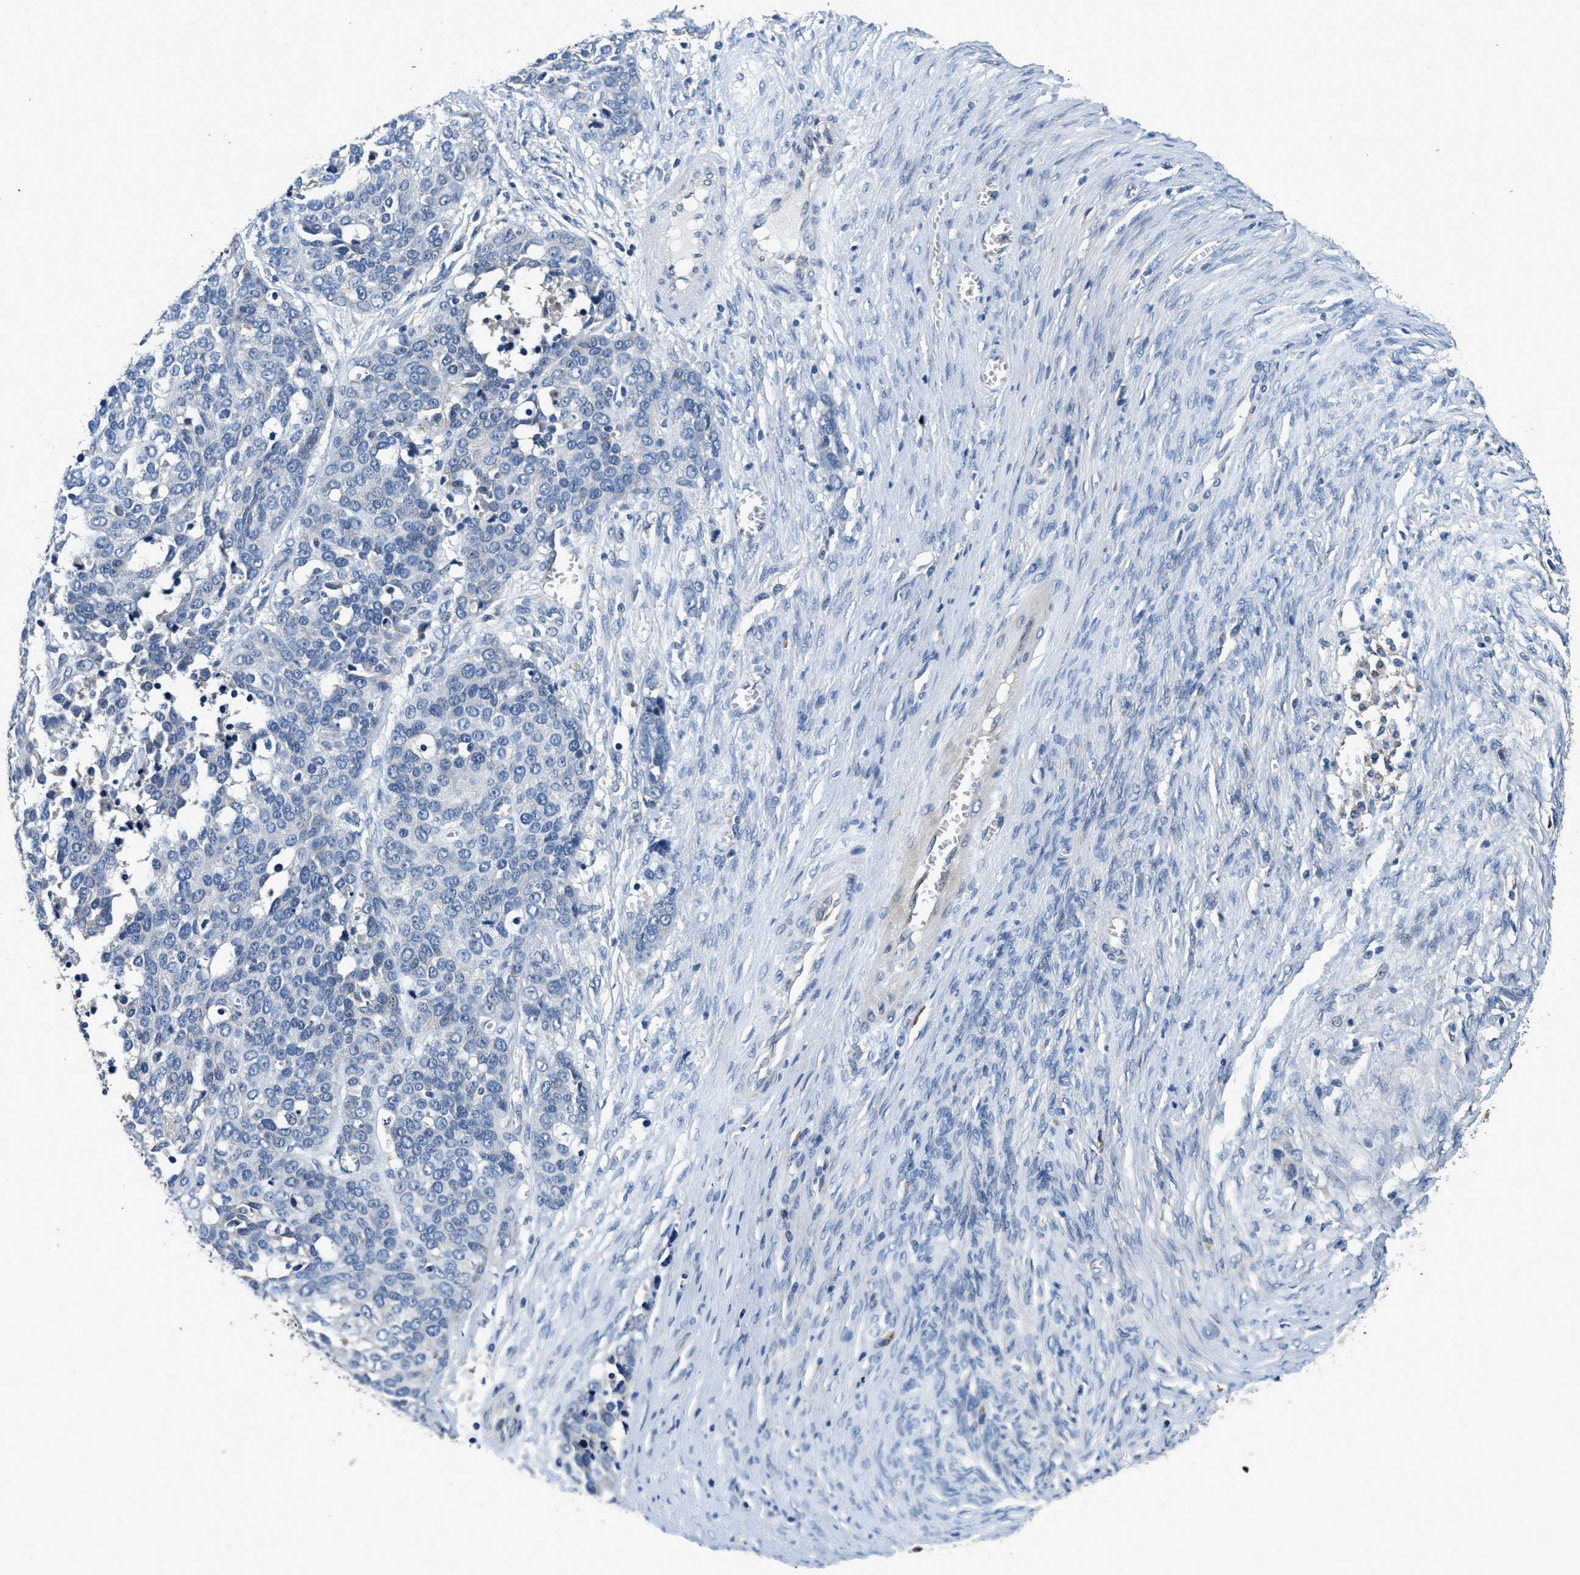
{"staining": {"intensity": "negative", "quantity": "none", "location": "none"}, "tissue": "ovarian cancer", "cell_type": "Tumor cells", "image_type": "cancer", "snomed": [{"axis": "morphology", "description": "Cystadenocarcinoma, serous, NOS"}, {"axis": "topography", "description": "Ovary"}], "caption": "Tumor cells are negative for brown protein staining in ovarian cancer (serous cystadenocarcinoma). Nuclei are stained in blue.", "gene": "ALDH3A2", "patient": {"sex": "female", "age": 44}}